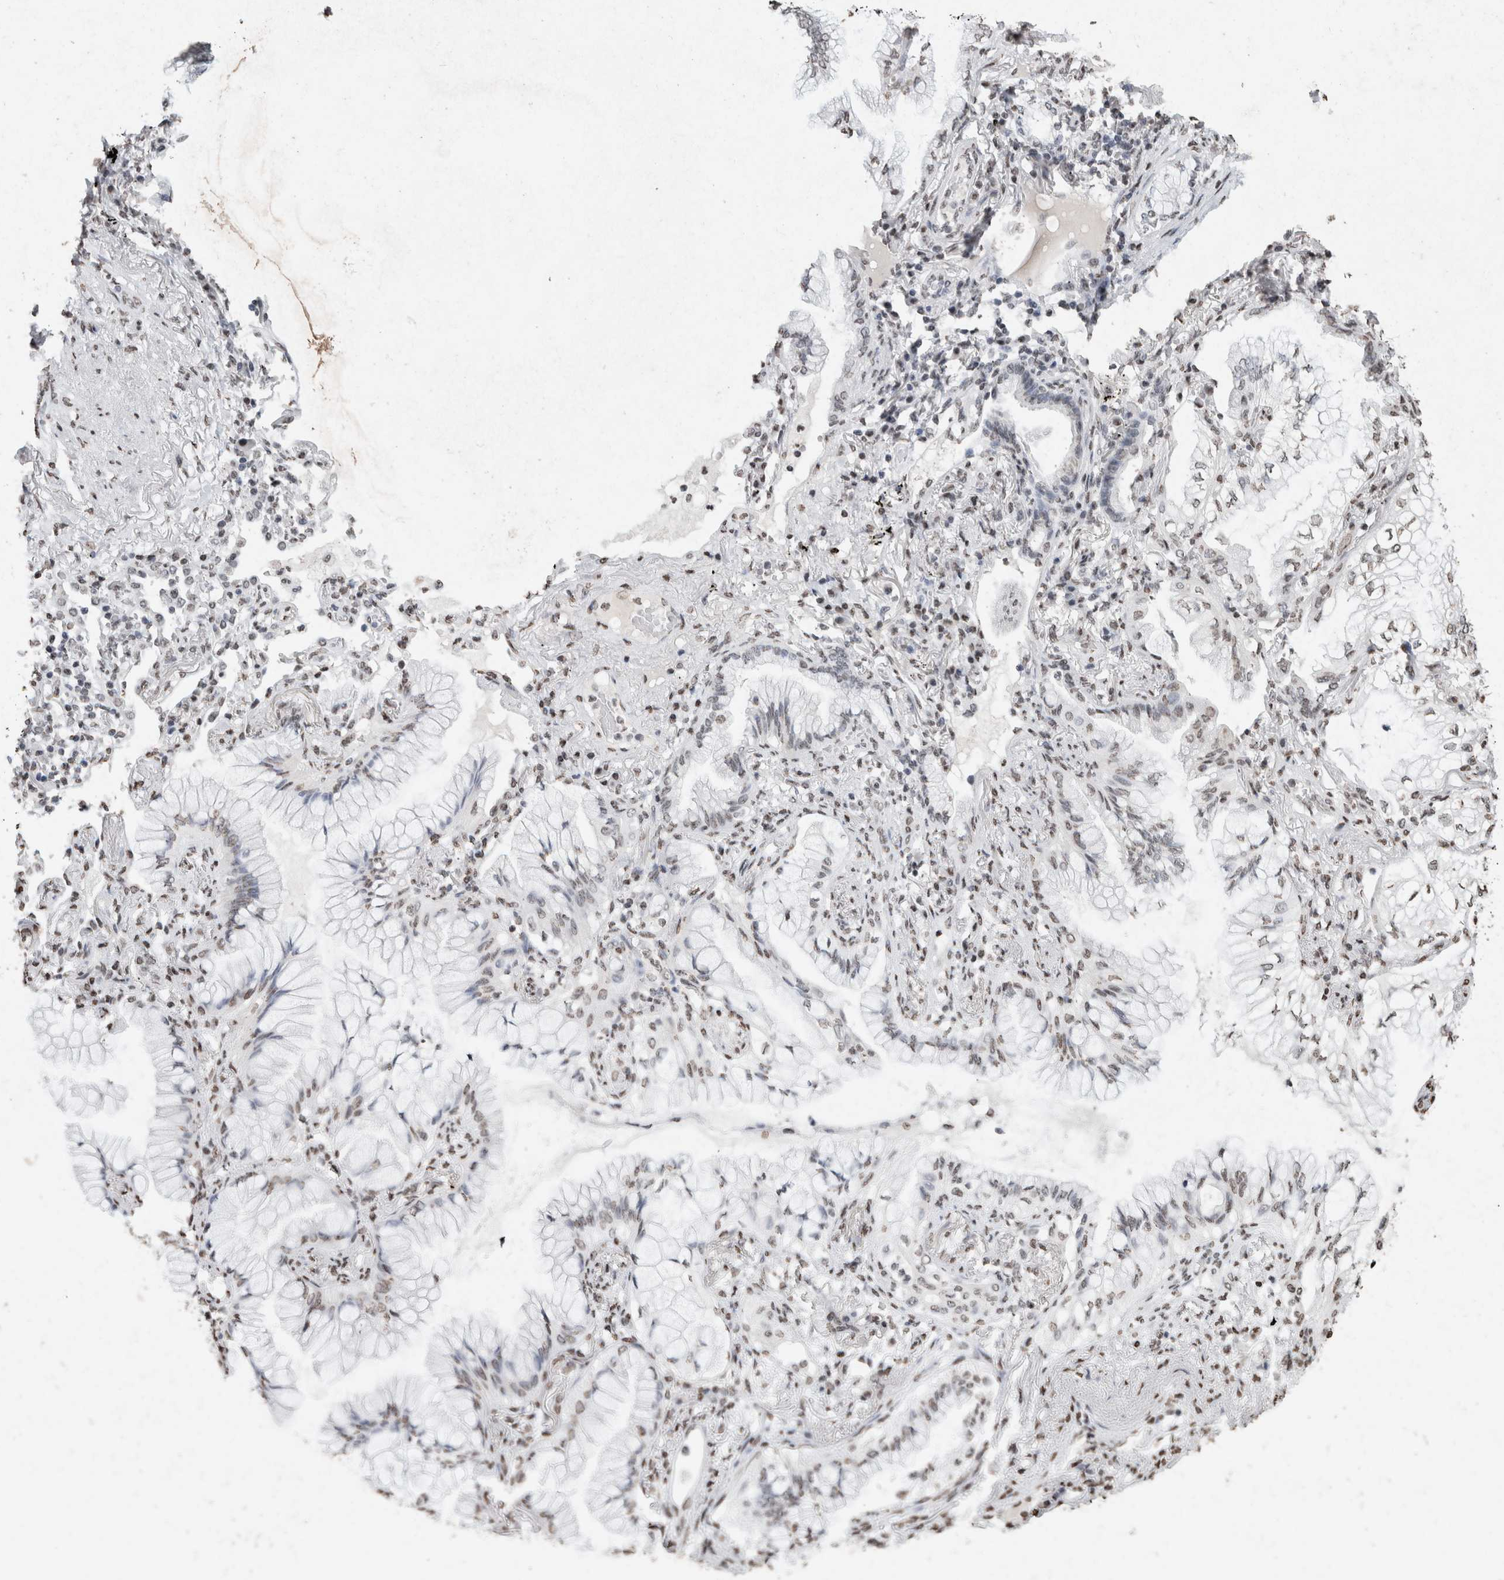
{"staining": {"intensity": "weak", "quantity": "25%-75%", "location": "nuclear"}, "tissue": "lung cancer", "cell_type": "Tumor cells", "image_type": "cancer", "snomed": [{"axis": "morphology", "description": "Adenocarcinoma, NOS"}, {"axis": "topography", "description": "Lung"}], "caption": "Weak nuclear protein expression is present in about 25%-75% of tumor cells in lung adenocarcinoma.", "gene": "CNTN1", "patient": {"sex": "female", "age": 70}}